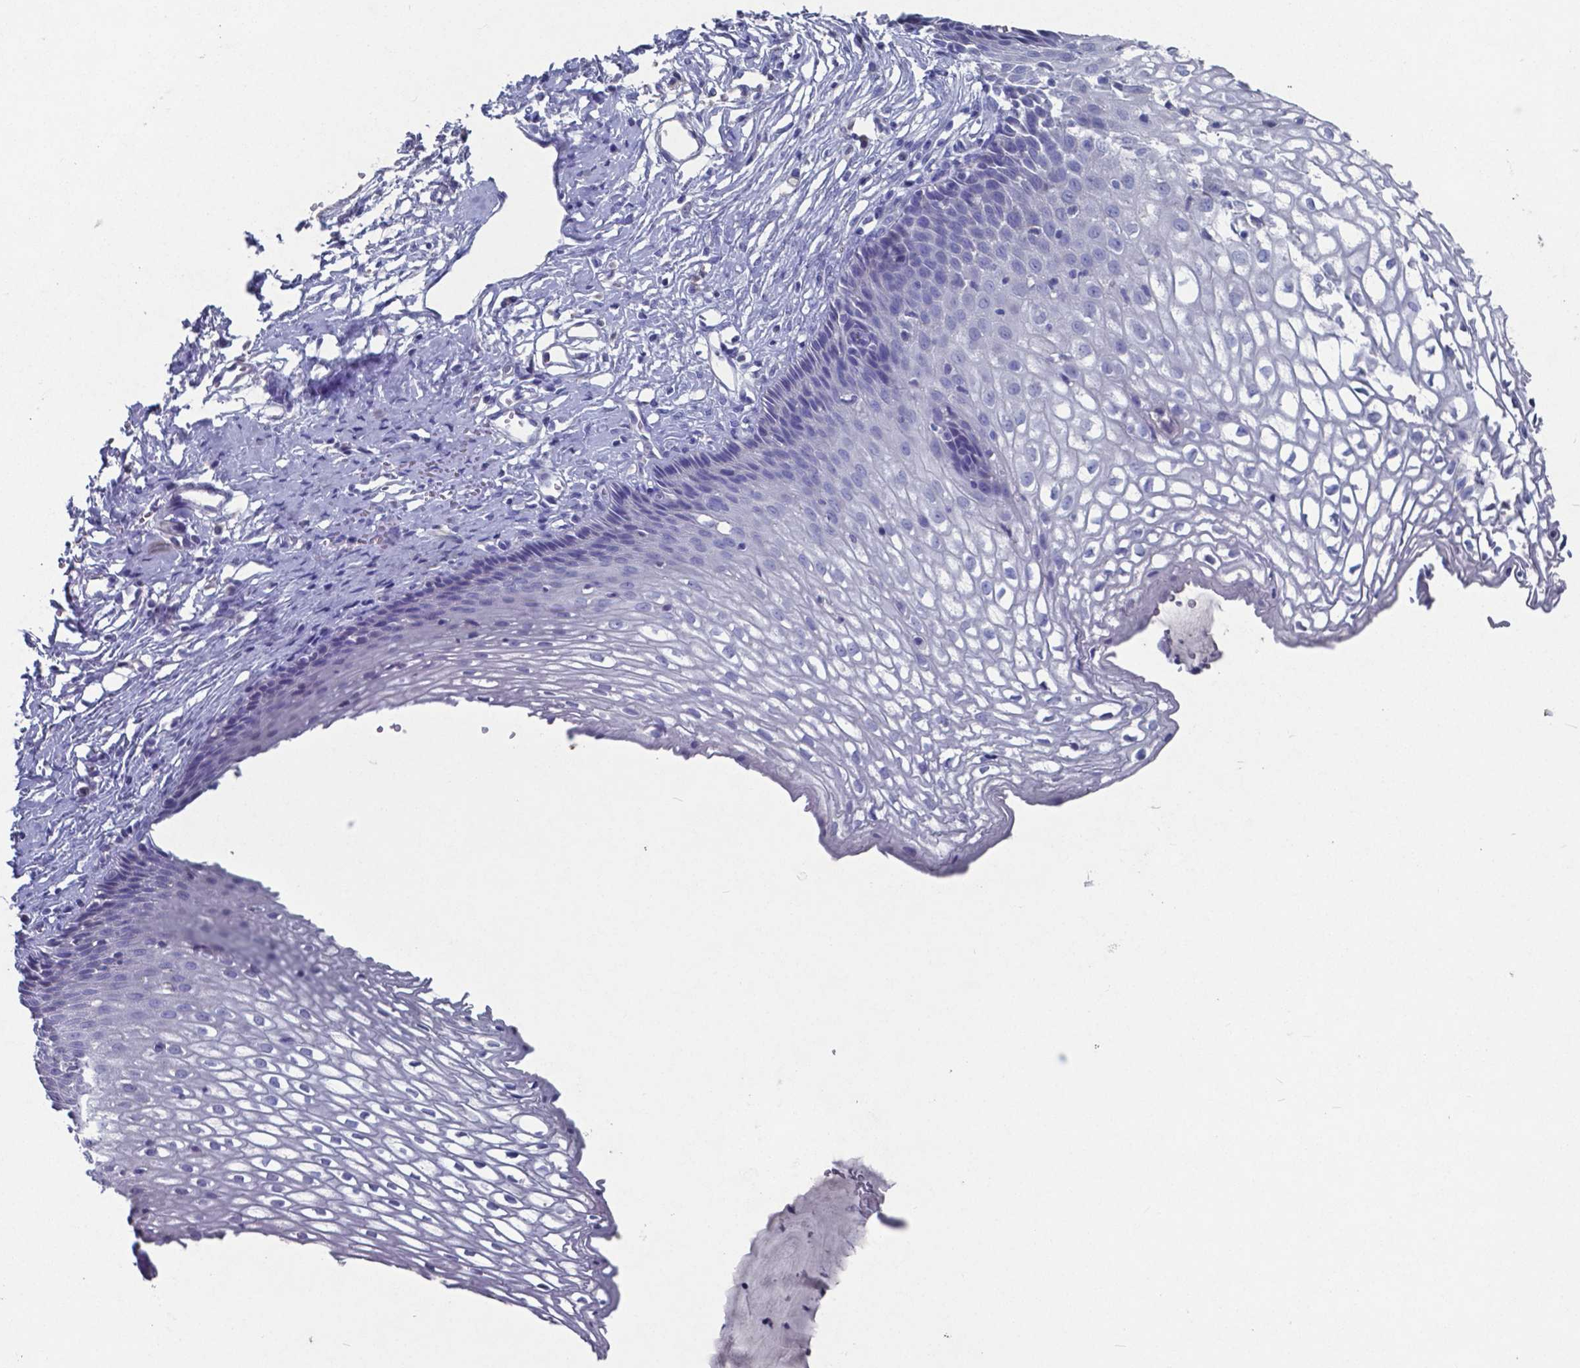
{"staining": {"intensity": "negative", "quantity": "none", "location": "none"}, "tissue": "cervix", "cell_type": "Glandular cells", "image_type": "normal", "snomed": [{"axis": "morphology", "description": "Normal tissue, NOS"}, {"axis": "topography", "description": "Cervix"}], "caption": "A micrograph of cervix stained for a protein shows no brown staining in glandular cells. (DAB IHC with hematoxylin counter stain).", "gene": "TTR", "patient": {"sex": "female", "age": 40}}